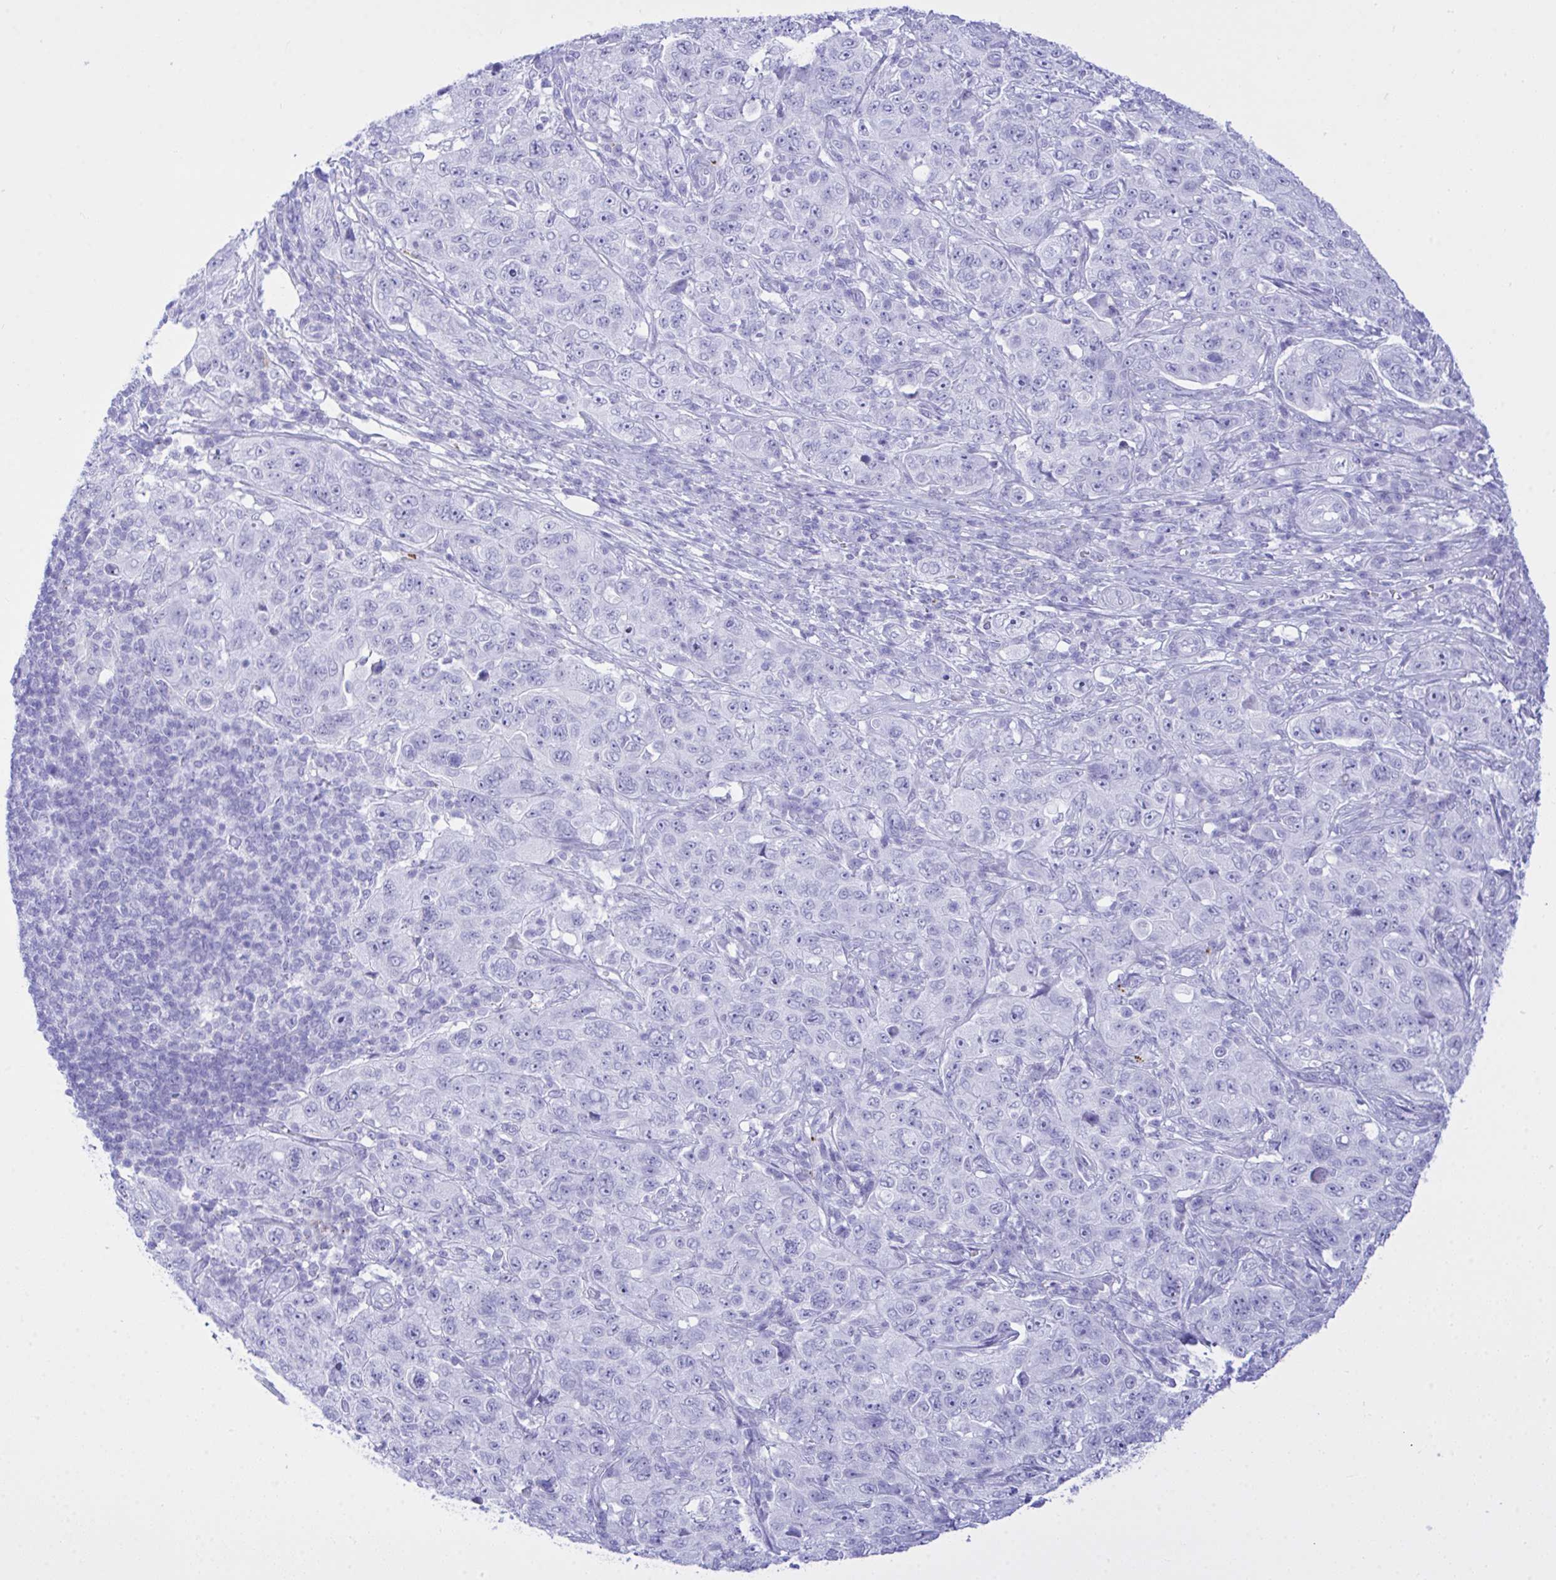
{"staining": {"intensity": "negative", "quantity": "none", "location": "none"}, "tissue": "pancreatic cancer", "cell_type": "Tumor cells", "image_type": "cancer", "snomed": [{"axis": "morphology", "description": "Adenocarcinoma, NOS"}, {"axis": "topography", "description": "Pancreas"}], "caption": "Pancreatic cancer (adenocarcinoma) stained for a protein using IHC shows no expression tumor cells.", "gene": "SELENOV", "patient": {"sex": "male", "age": 68}}